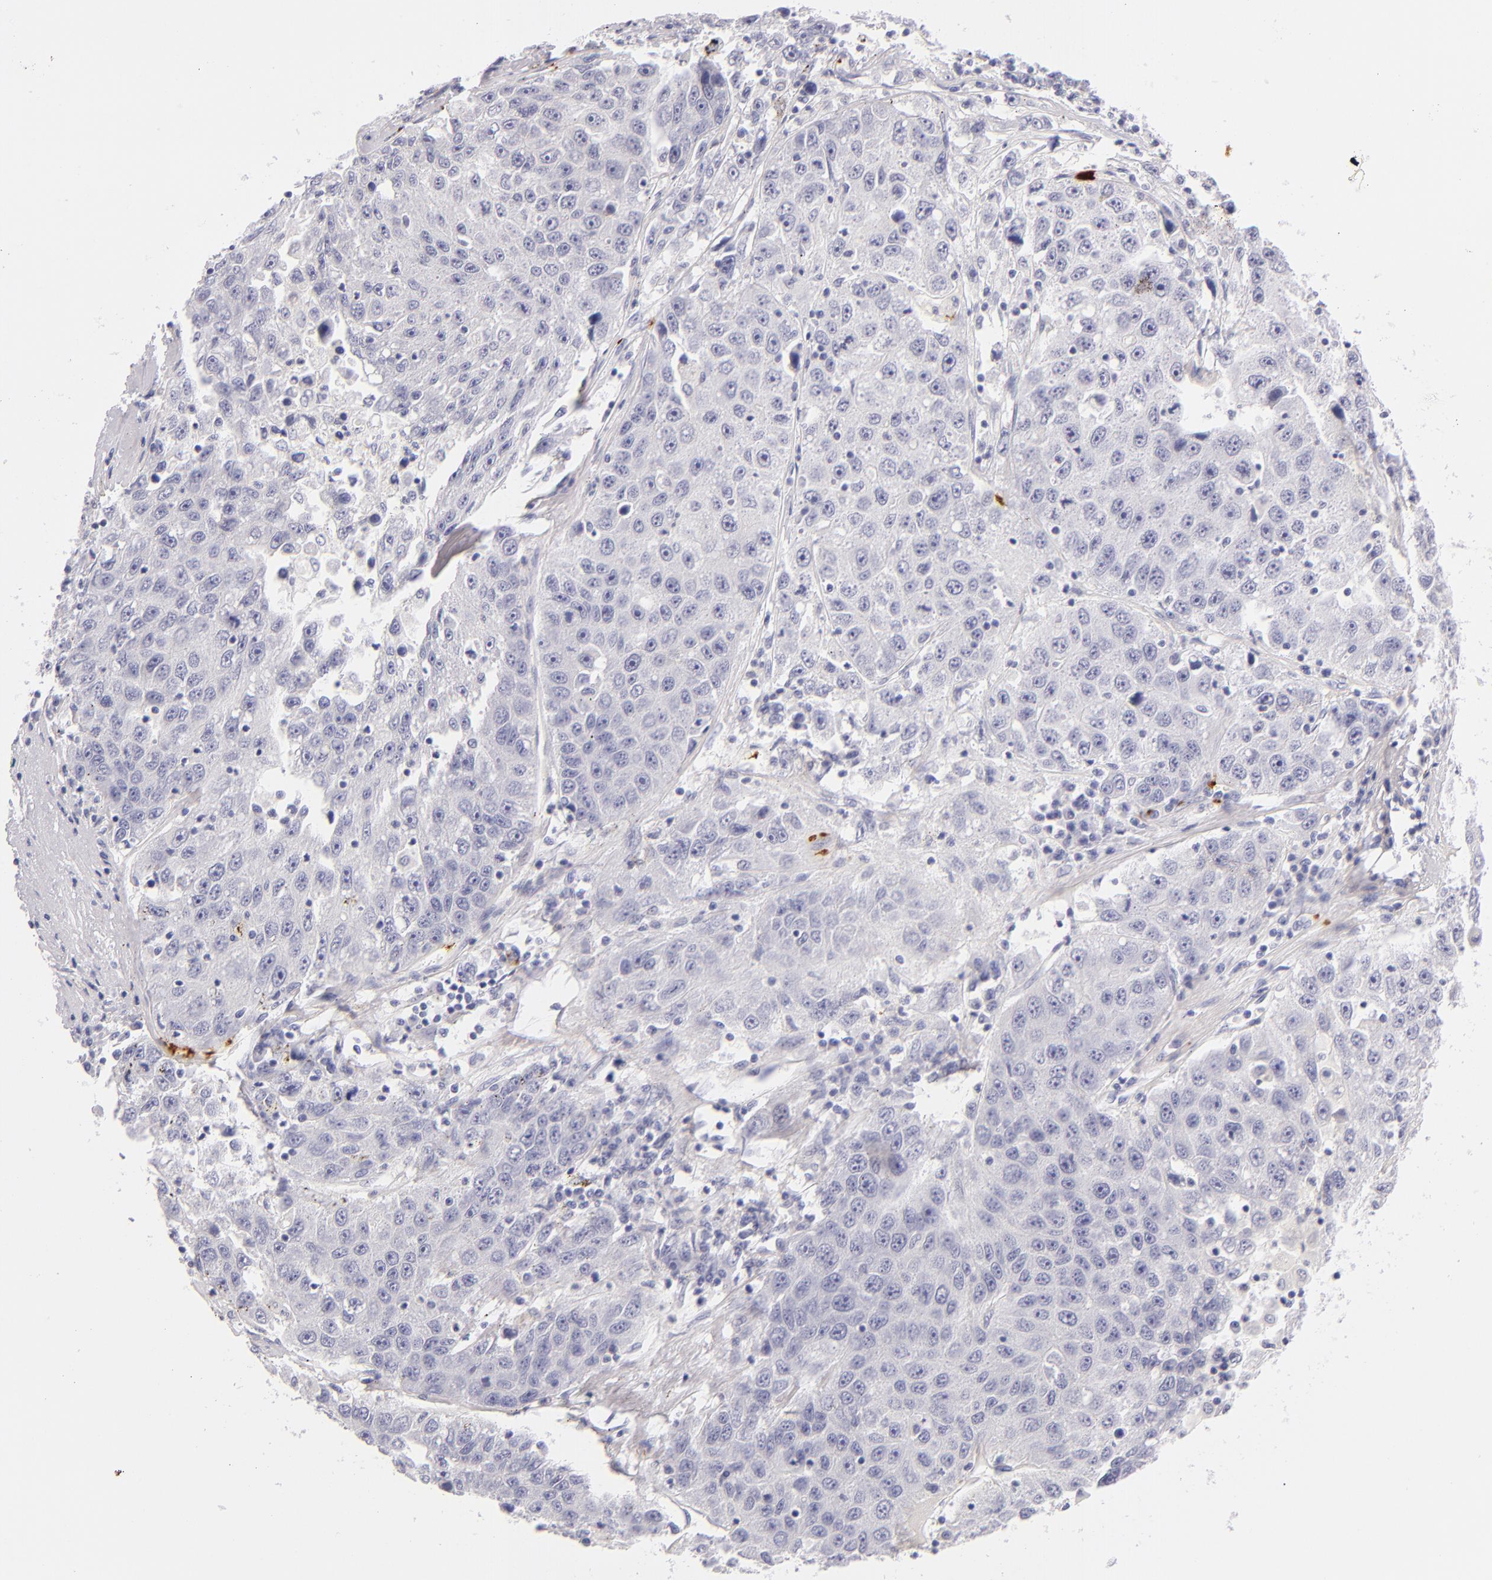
{"staining": {"intensity": "negative", "quantity": "none", "location": "none"}, "tissue": "liver cancer", "cell_type": "Tumor cells", "image_type": "cancer", "snomed": [{"axis": "morphology", "description": "Carcinoma, Hepatocellular, NOS"}, {"axis": "topography", "description": "Liver"}], "caption": "Liver cancer (hepatocellular carcinoma) stained for a protein using IHC shows no staining tumor cells.", "gene": "GP1BA", "patient": {"sex": "male", "age": 49}}